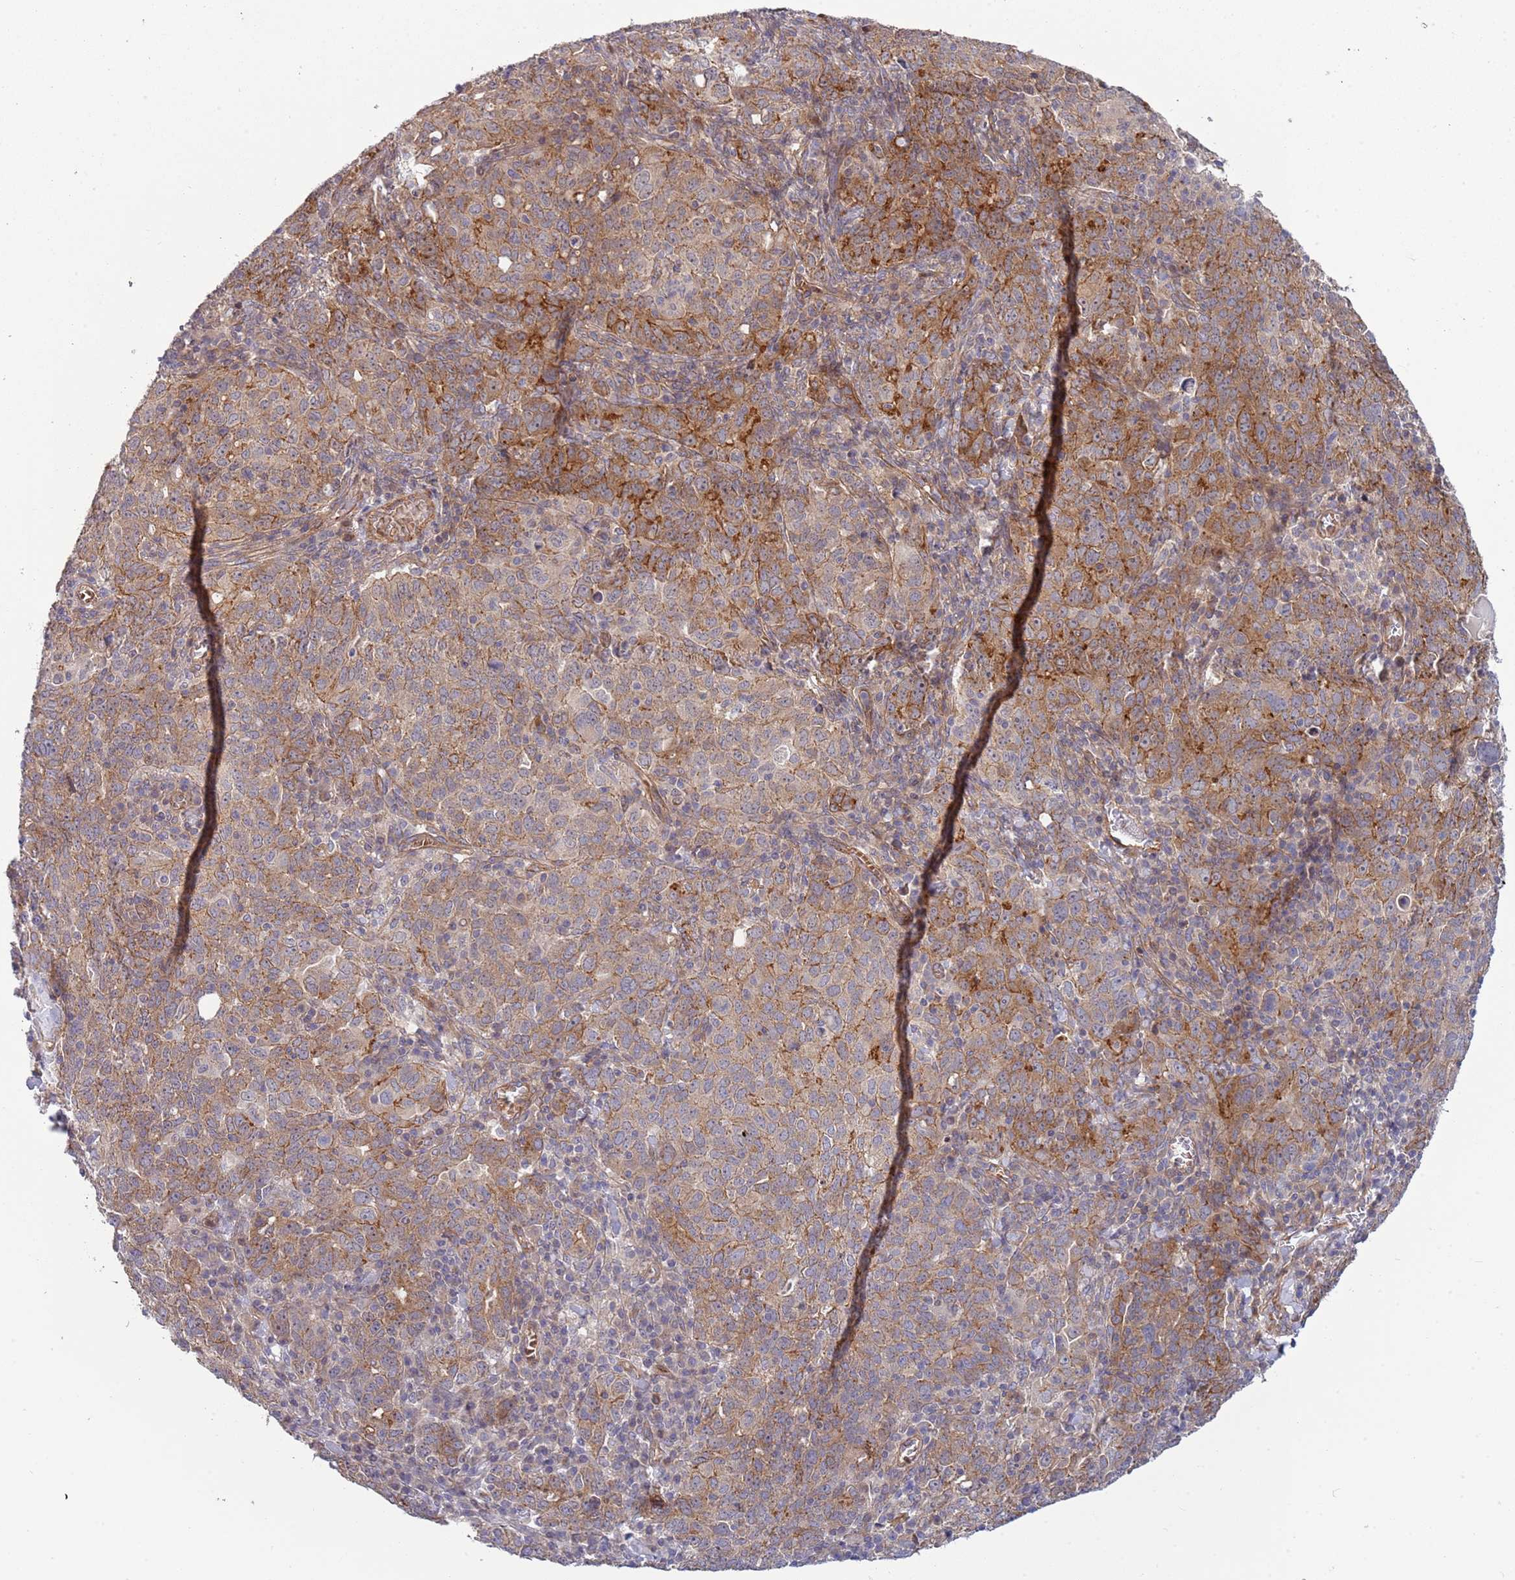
{"staining": {"intensity": "moderate", "quantity": ">75%", "location": "cytoplasmic/membranous"}, "tissue": "ovarian cancer", "cell_type": "Tumor cells", "image_type": "cancer", "snomed": [{"axis": "morphology", "description": "Carcinoma, endometroid"}, {"axis": "topography", "description": "Ovary"}], "caption": "Ovarian cancer stained for a protein (brown) demonstrates moderate cytoplasmic/membranous positive staining in about >75% of tumor cells.", "gene": "ITGB6", "patient": {"sex": "female", "age": 62}}